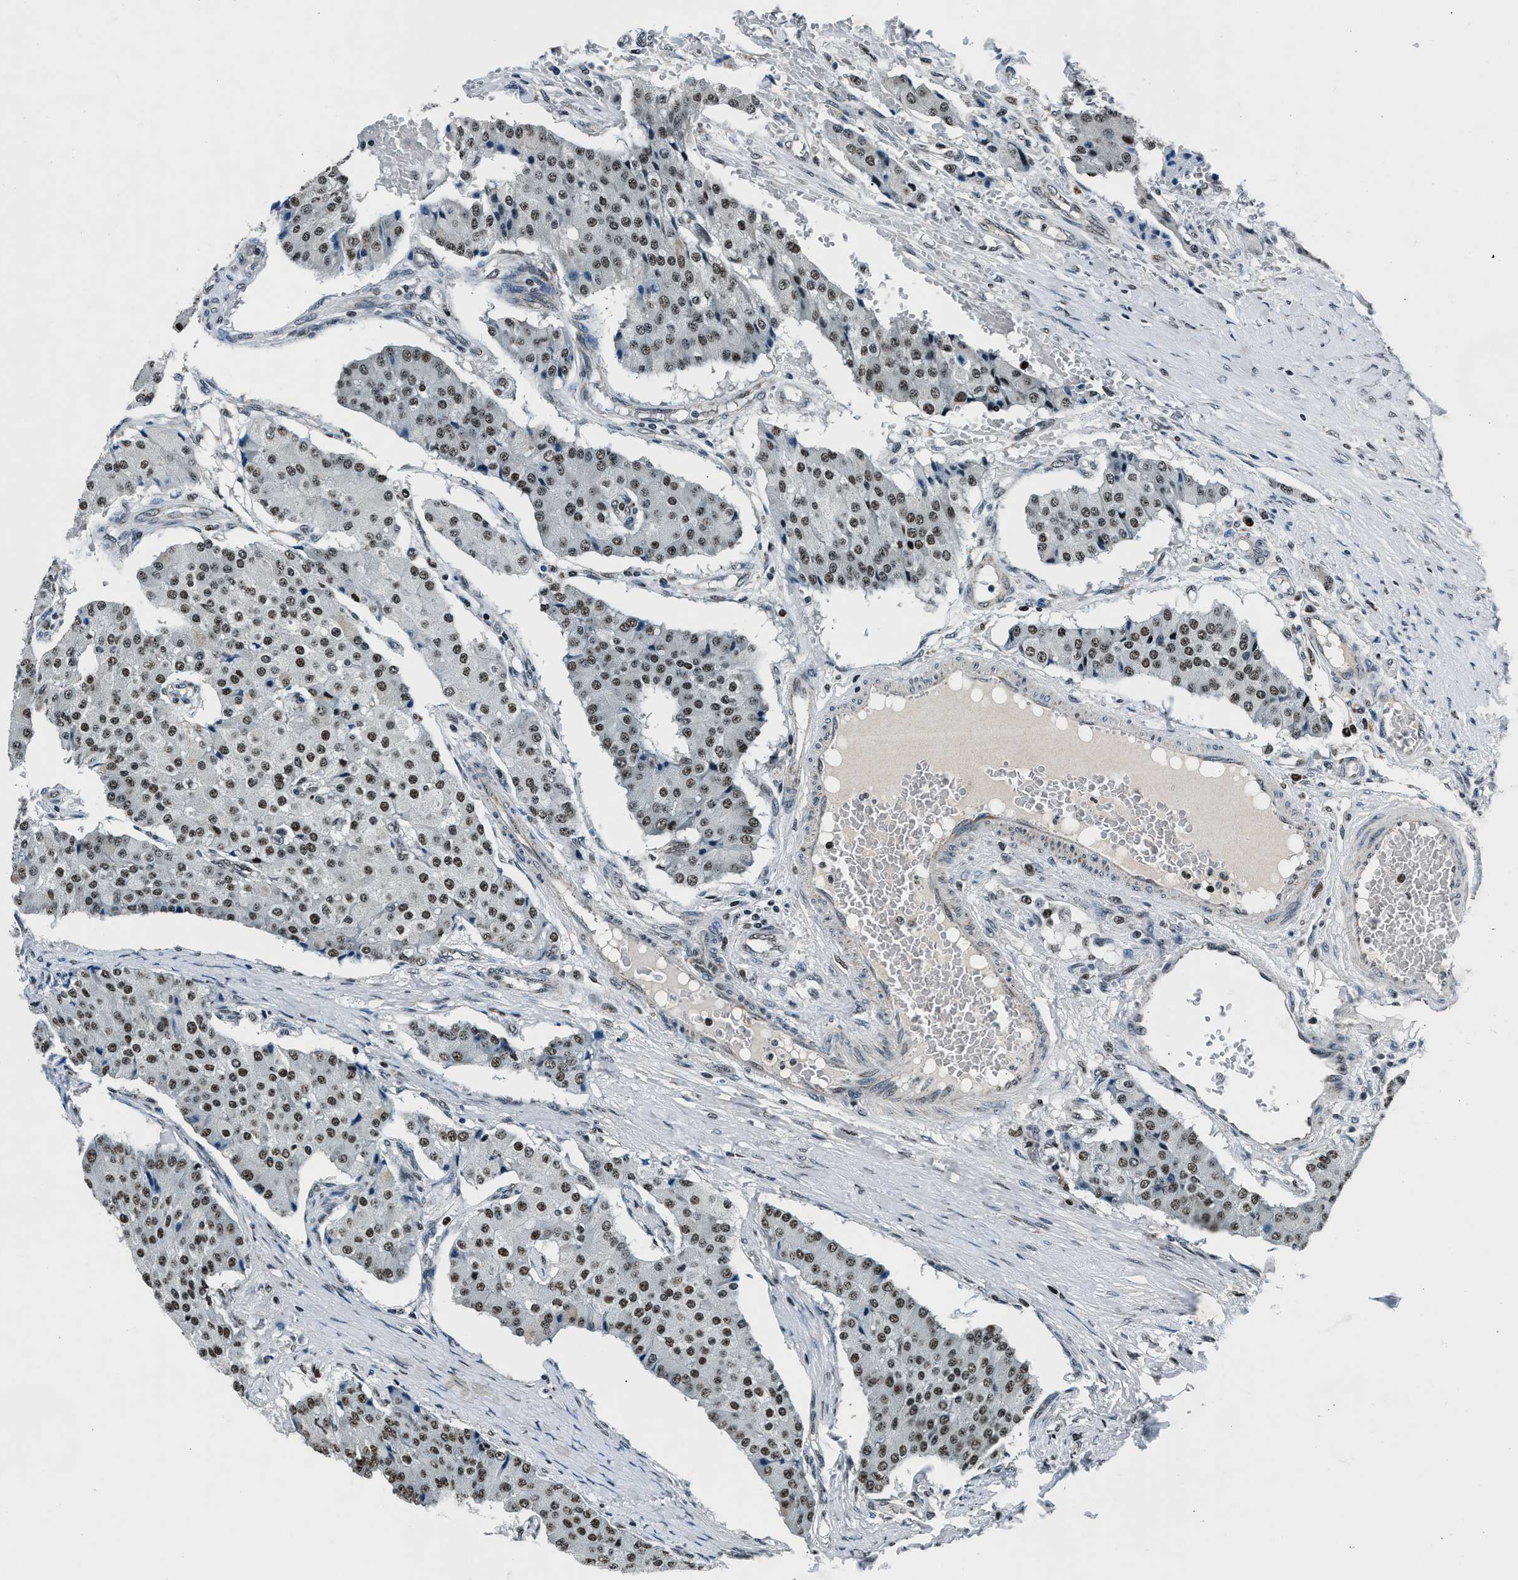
{"staining": {"intensity": "strong", "quantity": ">75%", "location": "nuclear"}, "tissue": "carcinoid", "cell_type": "Tumor cells", "image_type": "cancer", "snomed": [{"axis": "morphology", "description": "Carcinoid, malignant, NOS"}, {"axis": "topography", "description": "Colon"}], "caption": "An IHC micrograph of tumor tissue is shown. Protein staining in brown highlights strong nuclear positivity in carcinoid within tumor cells.", "gene": "PRRC2B", "patient": {"sex": "female", "age": 52}}